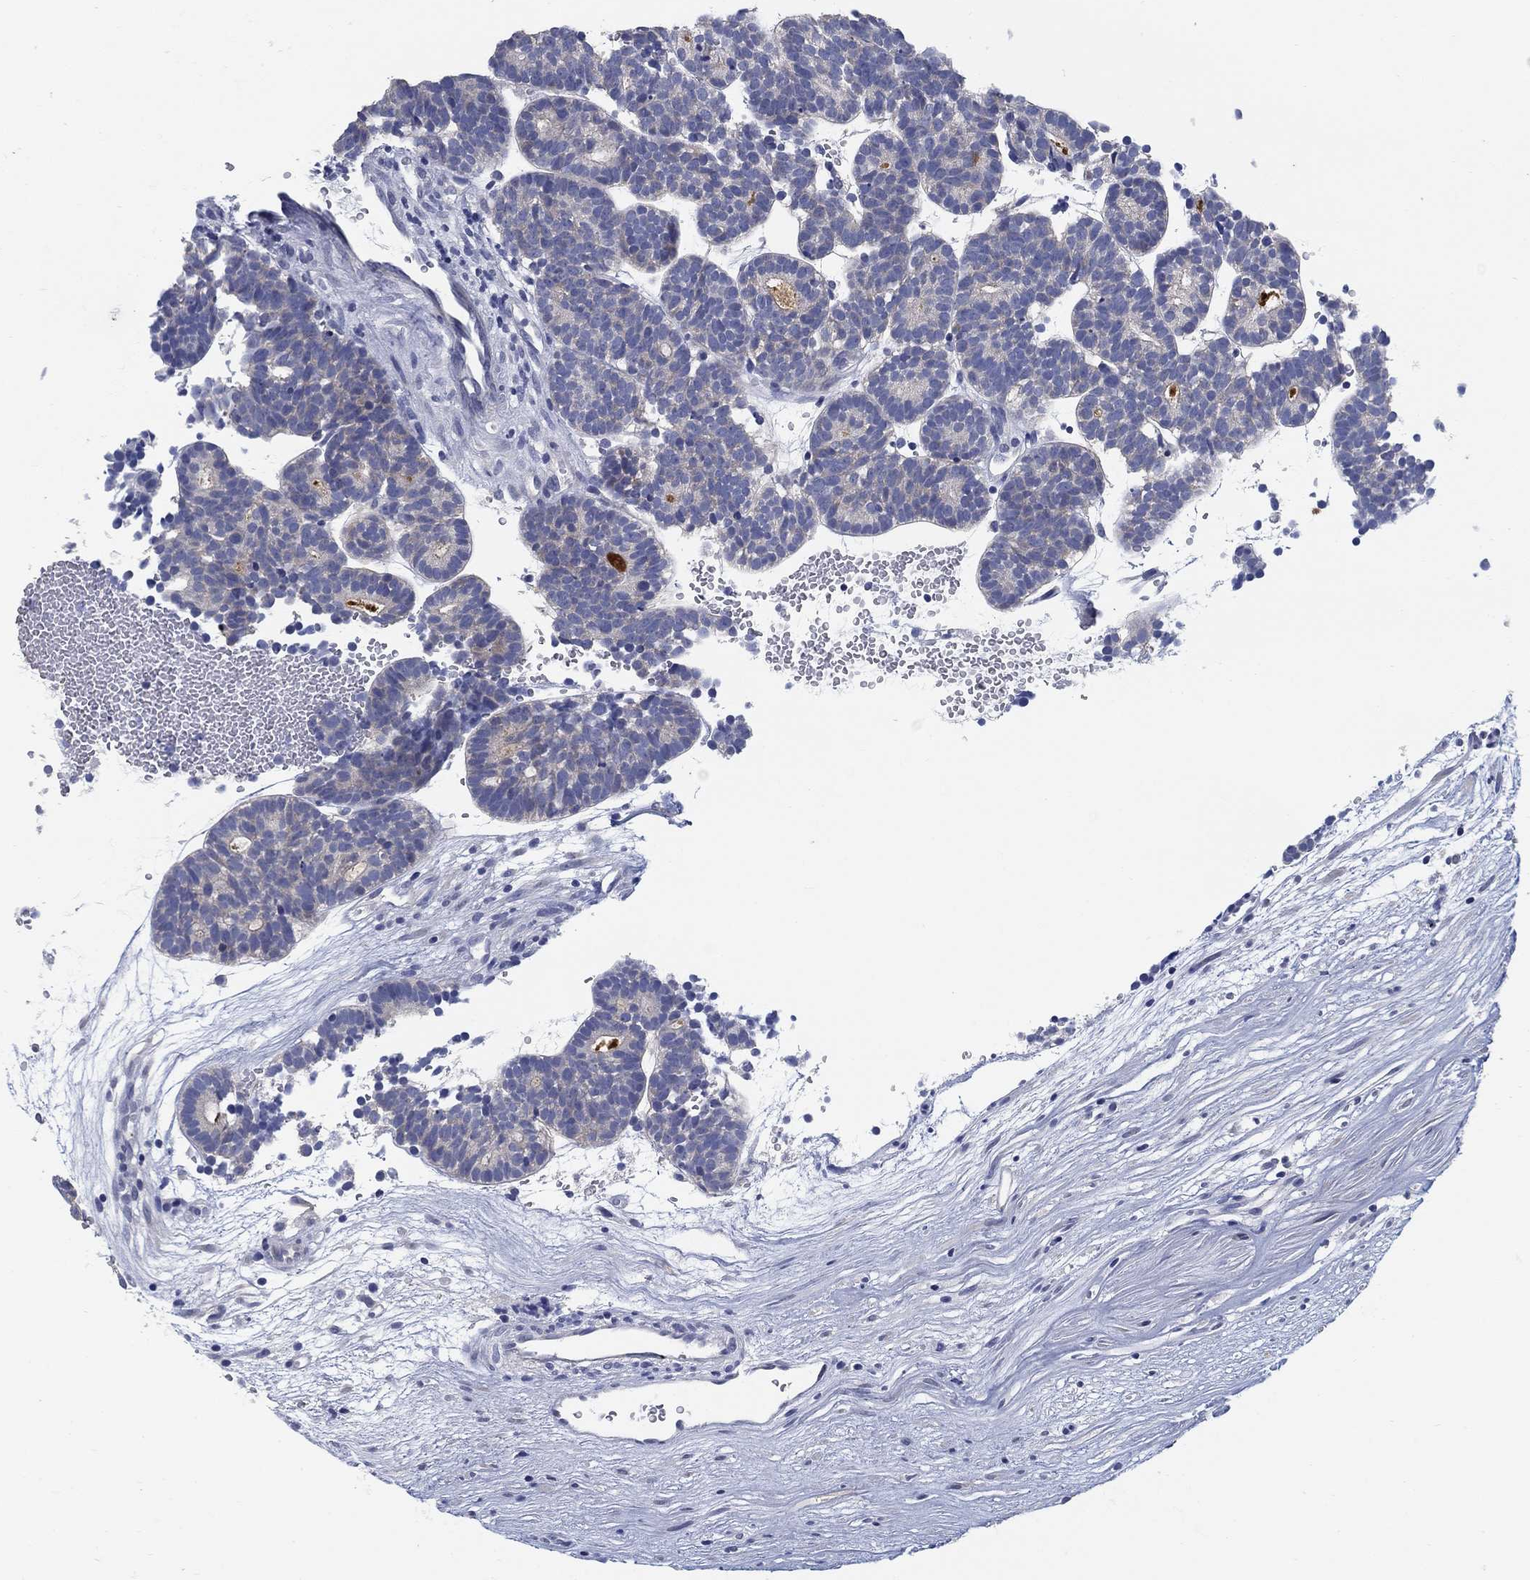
{"staining": {"intensity": "negative", "quantity": "none", "location": "none"}, "tissue": "head and neck cancer", "cell_type": "Tumor cells", "image_type": "cancer", "snomed": [{"axis": "morphology", "description": "Adenocarcinoma, NOS"}, {"axis": "topography", "description": "Head-Neck"}], "caption": "Tumor cells show no significant staining in head and neck cancer.", "gene": "CLUL1", "patient": {"sex": "female", "age": 81}}